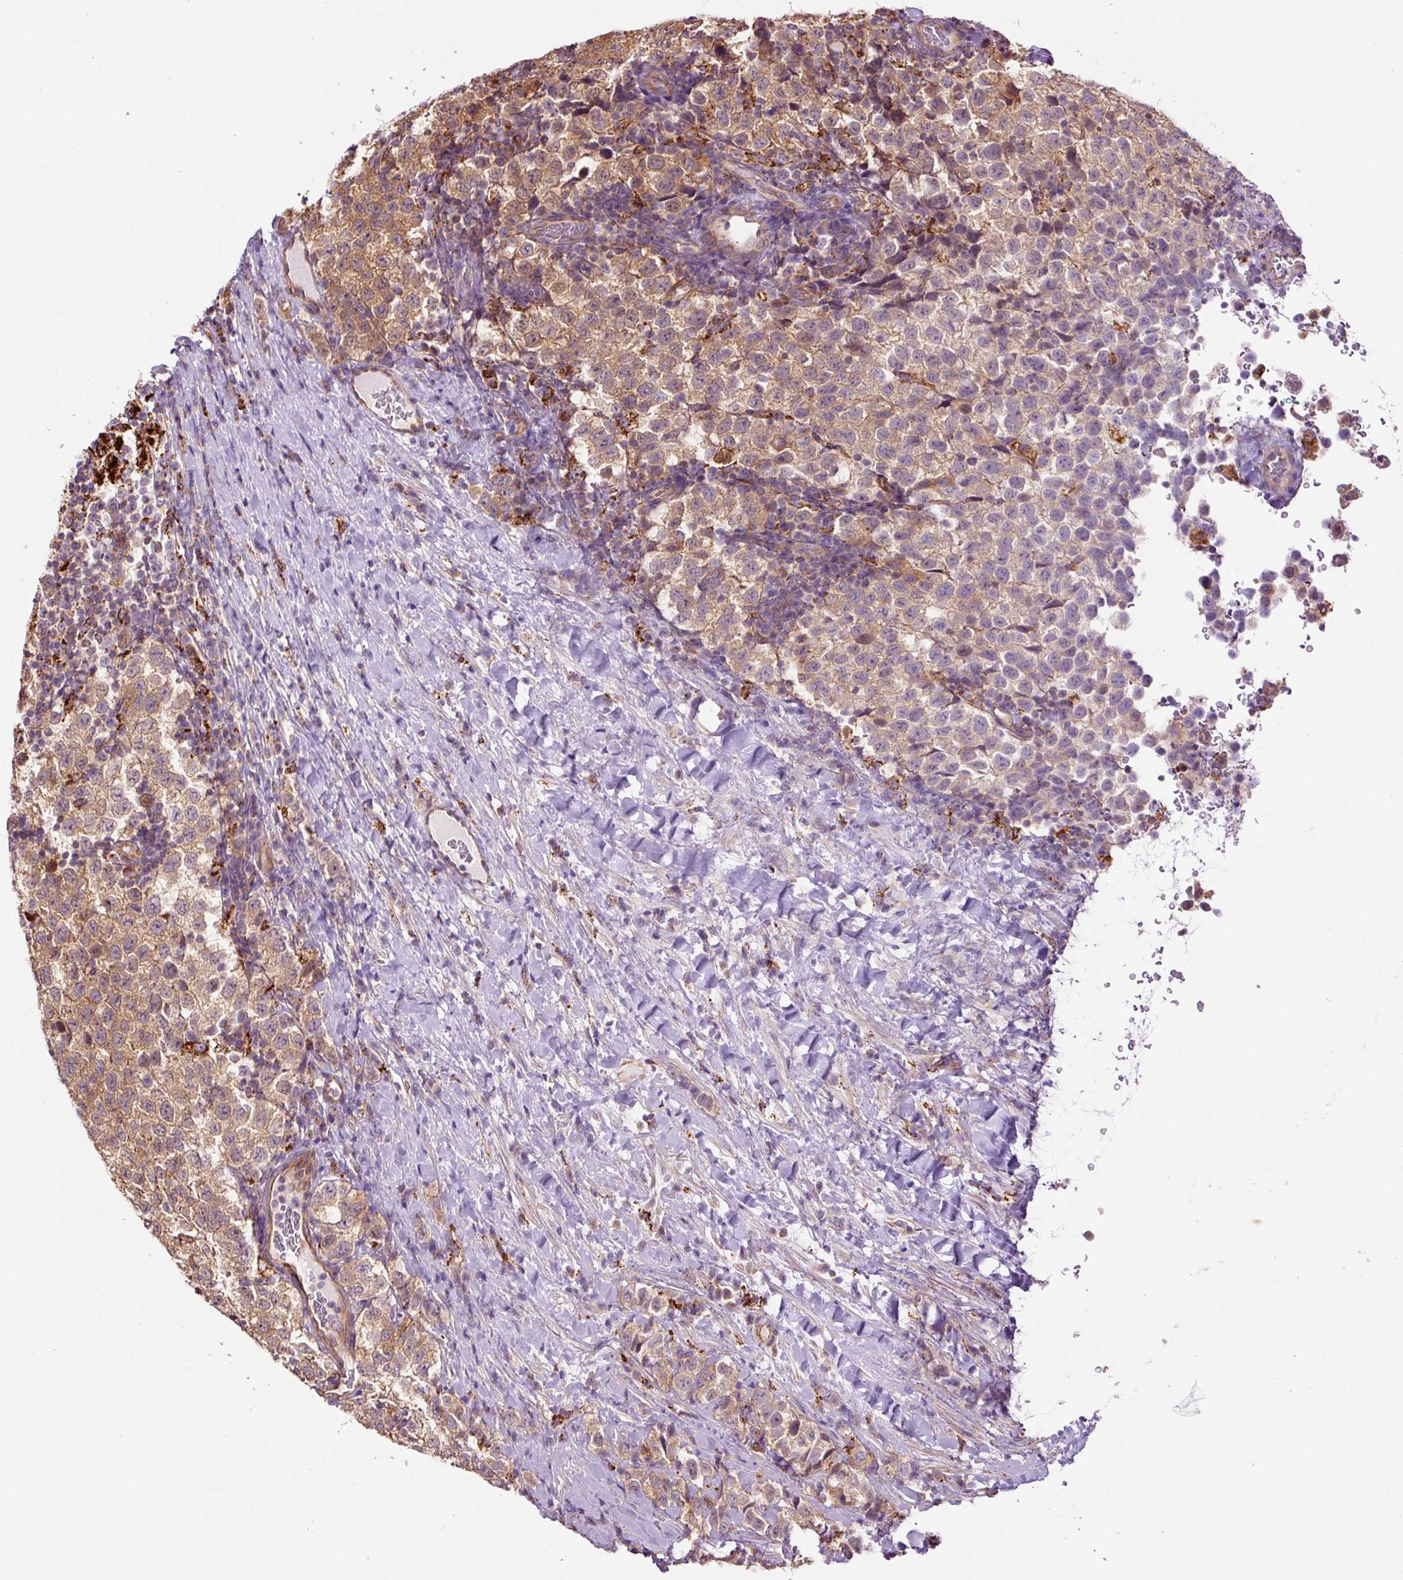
{"staining": {"intensity": "moderate", "quantity": "25%-75%", "location": "cytoplasmic/membranous"}, "tissue": "testis cancer", "cell_type": "Tumor cells", "image_type": "cancer", "snomed": [{"axis": "morphology", "description": "Seminoma, NOS"}, {"axis": "topography", "description": "Testis"}], "caption": "A photomicrograph showing moderate cytoplasmic/membranous staining in approximately 25%-75% of tumor cells in testis cancer (seminoma), as visualized by brown immunohistochemical staining.", "gene": "PCK2", "patient": {"sex": "male", "age": 34}}